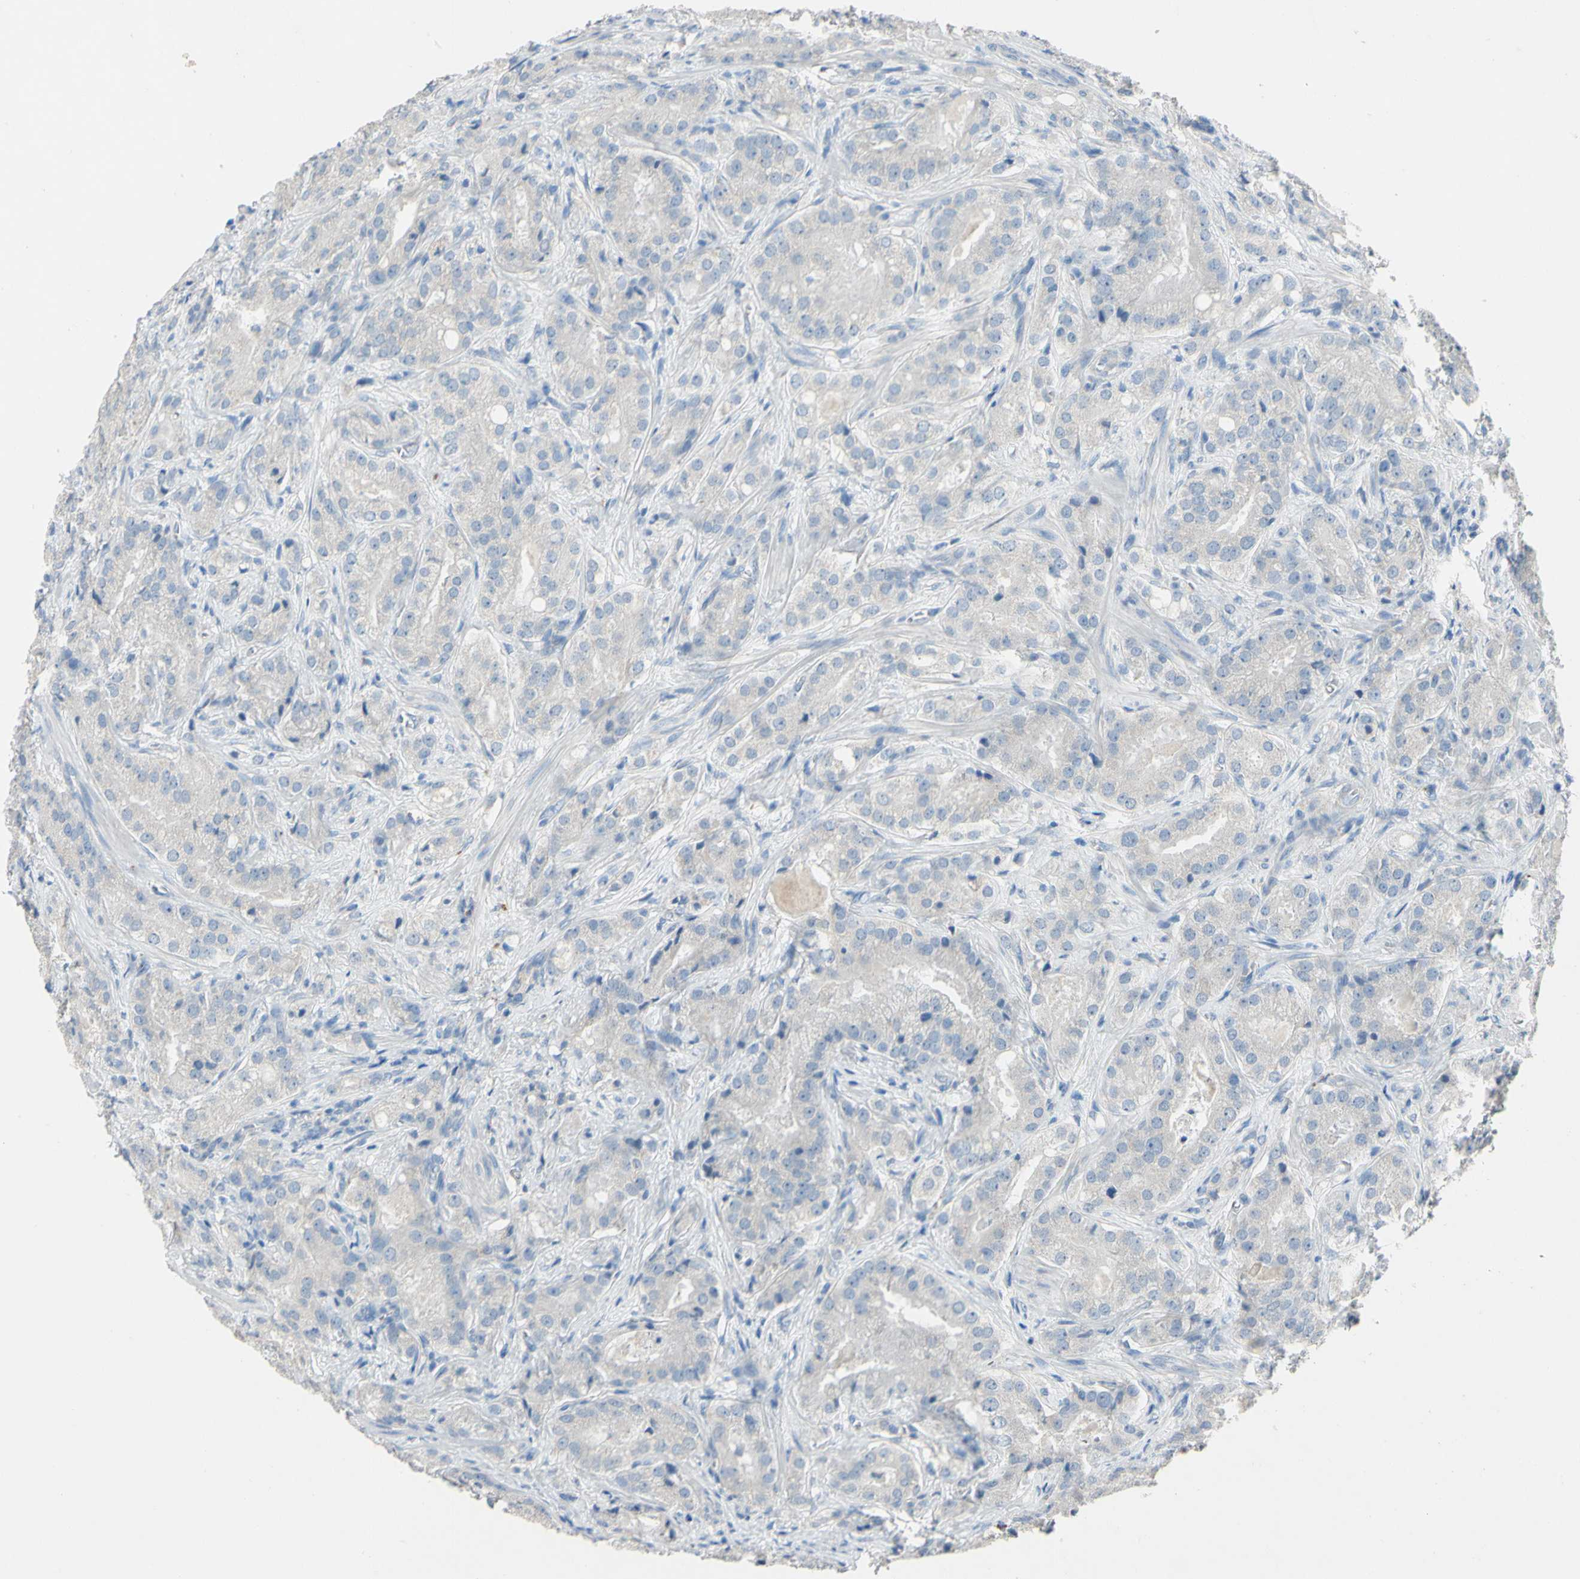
{"staining": {"intensity": "negative", "quantity": "none", "location": "none"}, "tissue": "prostate cancer", "cell_type": "Tumor cells", "image_type": "cancer", "snomed": [{"axis": "morphology", "description": "Adenocarcinoma, High grade"}, {"axis": "topography", "description": "Prostate"}], "caption": "Photomicrograph shows no significant protein positivity in tumor cells of prostate adenocarcinoma (high-grade).", "gene": "CDH10", "patient": {"sex": "male", "age": 64}}